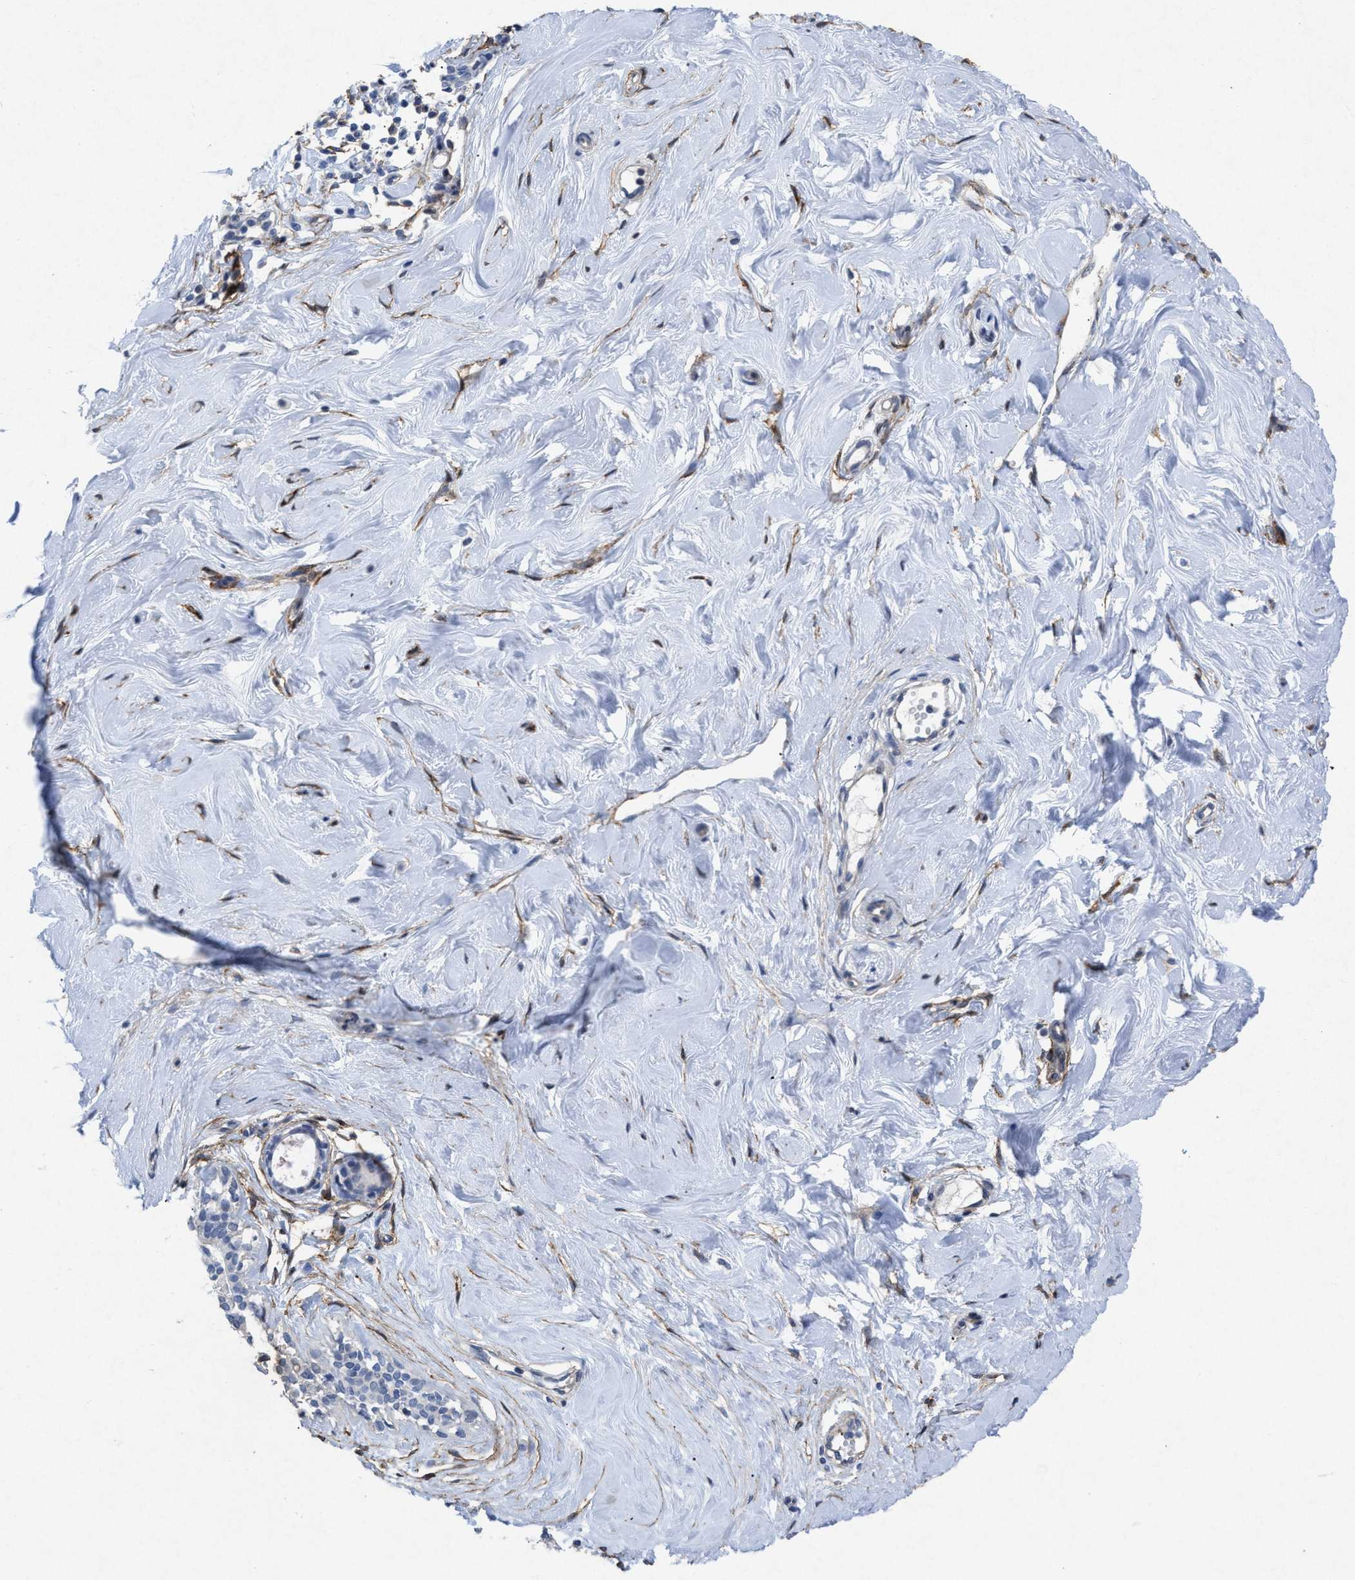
{"staining": {"intensity": "negative", "quantity": "none", "location": "none"}, "tissue": "breast", "cell_type": "Adipocytes", "image_type": "normal", "snomed": [{"axis": "morphology", "description": "Normal tissue, NOS"}, {"axis": "topography", "description": "Breast"}], "caption": "This image is of unremarkable breast stained with immunohistochemistry (IHC) to label a protein in brown with the nuclei are counter-stained blue. There is no positivity in adipocytes.", "gene": "PDGFRA", "patient": {"sex": "female", "age": 23}}